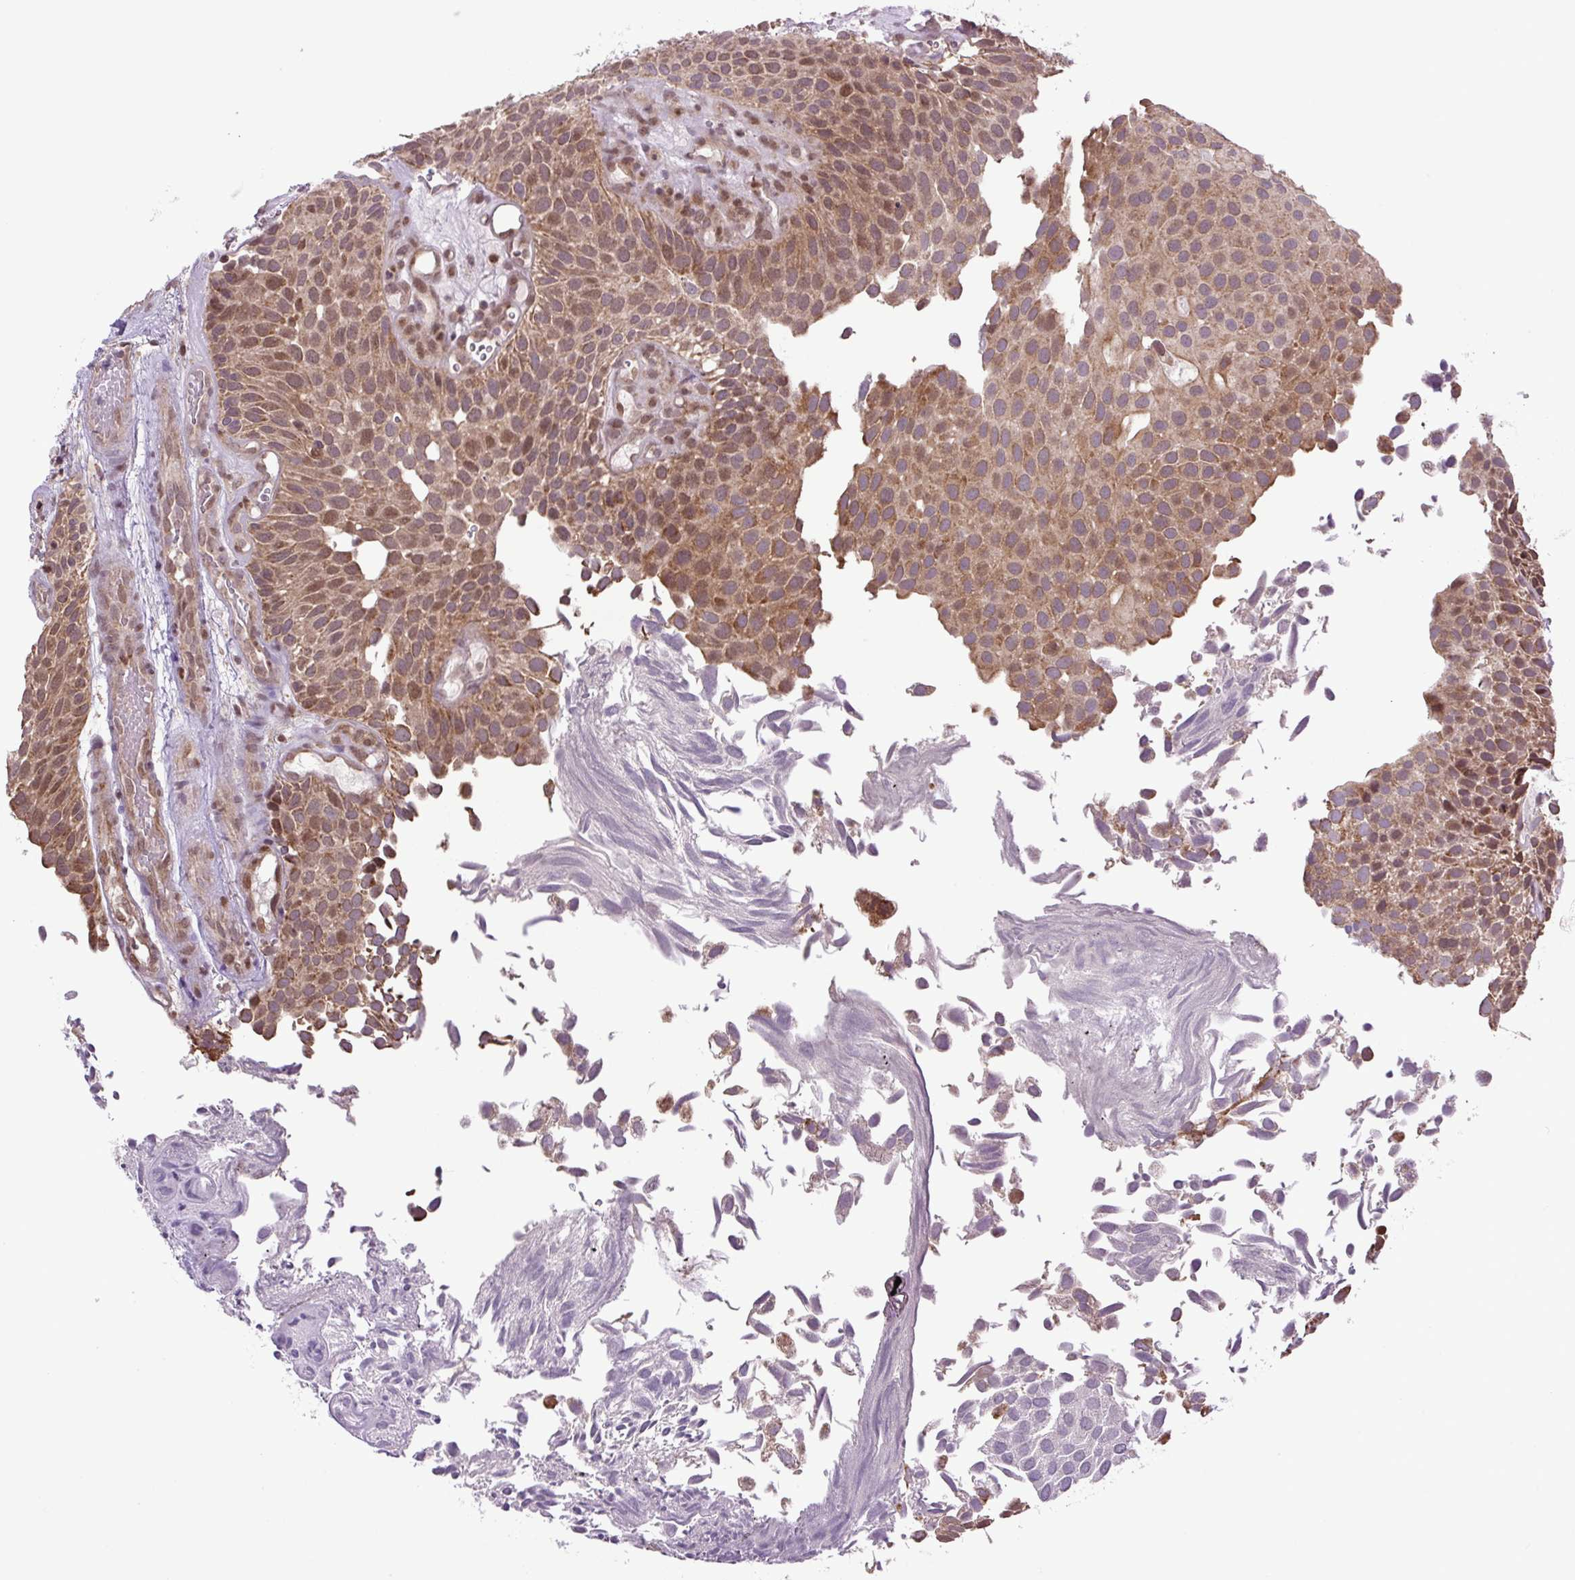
{"staining": {"intensity": "moderate", "quantity": ">75%", "location": "cytoplasmic/membranous,nuclear"}, "tissue": "urothelial cancer", "cell_type": "Tumor cells", "image_type": "cancer", "snomed": [{"axis": "morphology", "description": "Urothelial carcinoma, Low grade"}, {"axis": "topography", "description": "Urinary bladder"}], "caption": "IHC of urothelial carcinoma (low-grade) reveals medium levels of moderate cytoplasmic/membranous and nuclear positivity in about >75% of tumor cells.", "gene": "KPNA1", "patient": {"sex": "male", "age": 89}}